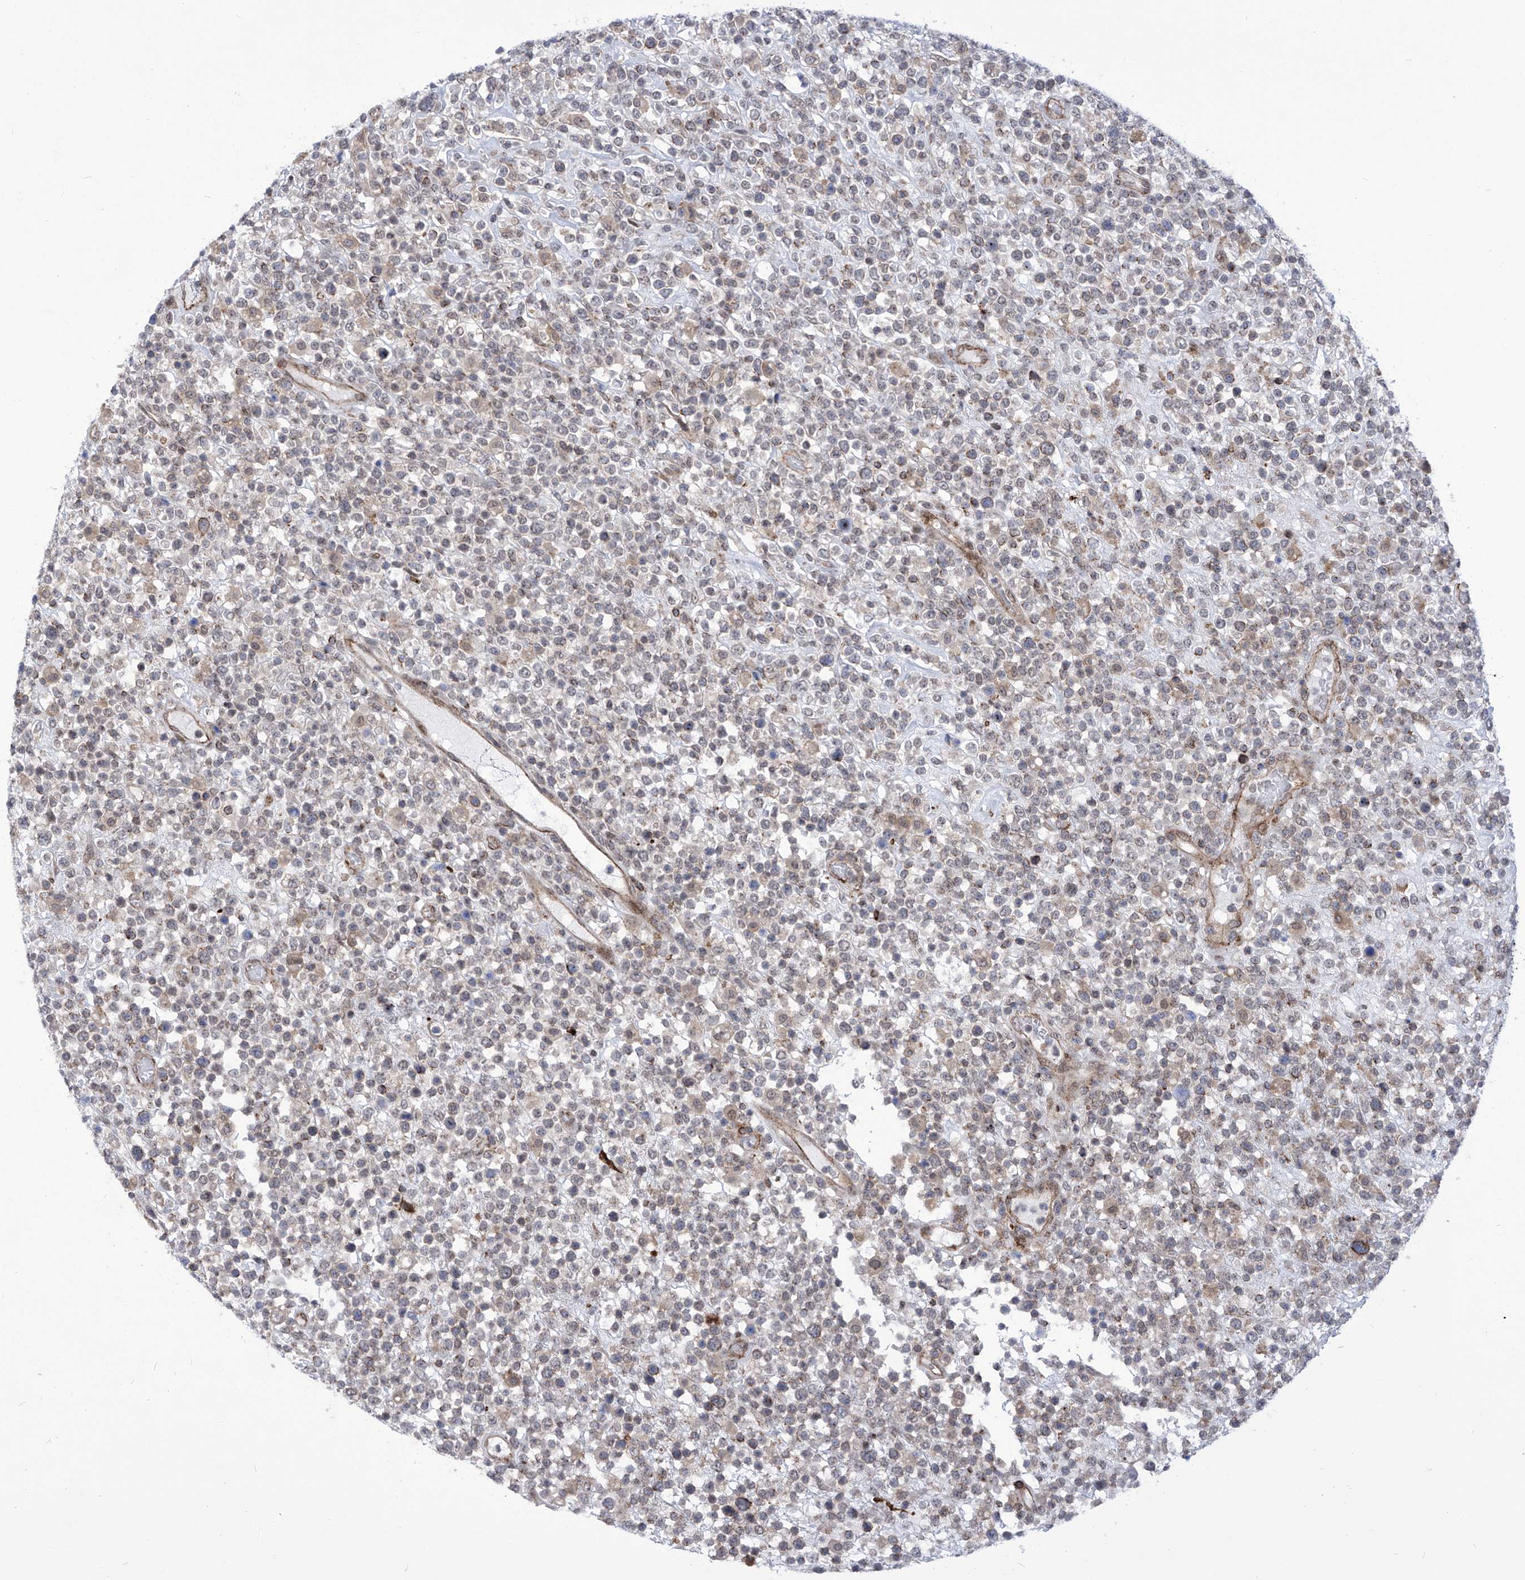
{"staining": {"intensity": "weak", "quantity": "<25%", "location": "cytoplasmic/membranous"}, "tissue": "lymphoma", "cell_type": "Tumor cells", "image_type": "cancer", "snomed": [{"axis": "morphology", "description": "Malignant lymphoma, non-Hodgkin's type, High grade"}, {"axis": "topography", "description": "Colon"}], "caption": "A micrograph of human lymphoma is negative for staining in tumor cells.", "gene": "CEP290", "patient": {"sex": "female", "age": 53}}